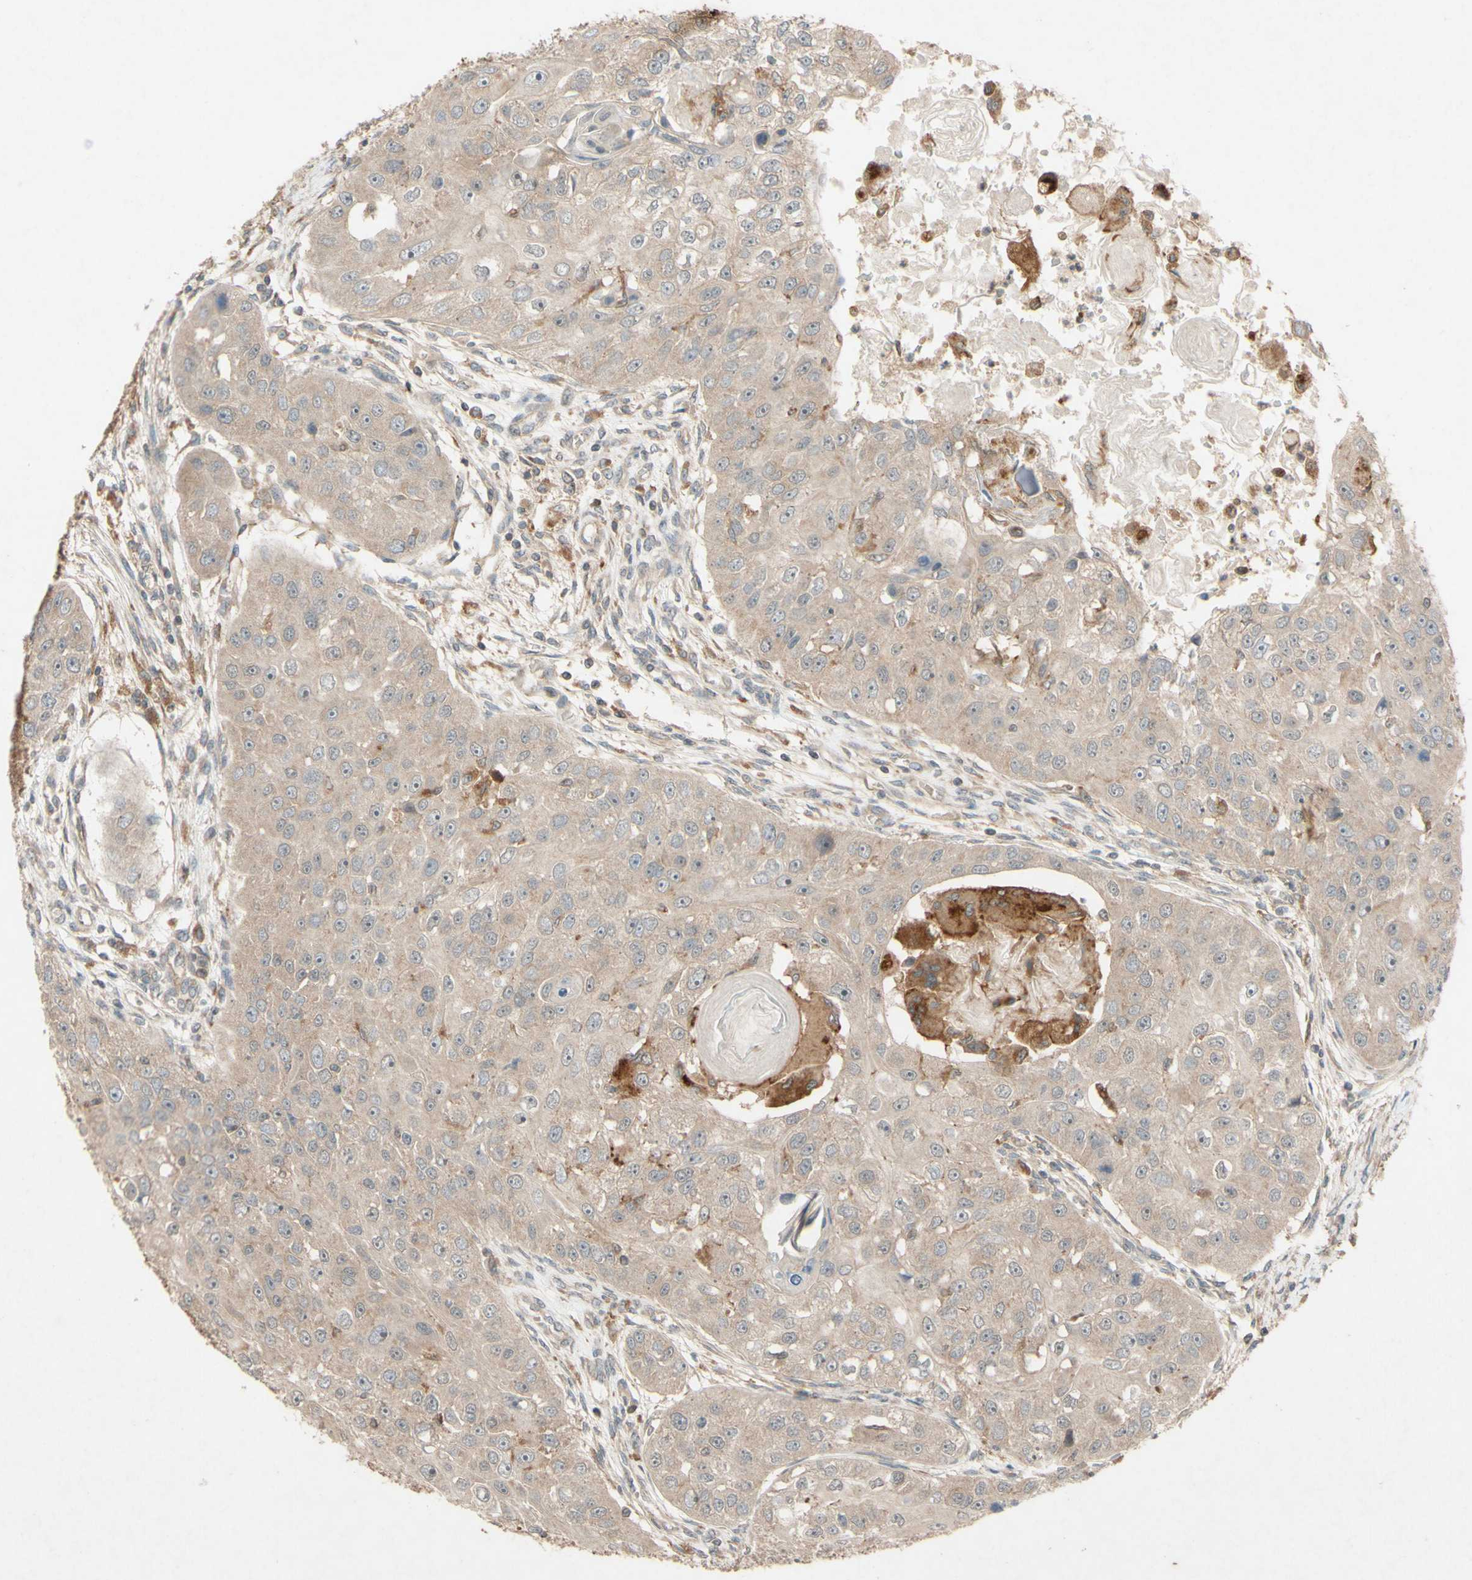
{"staining": {"intensity": "weak", "quantity": "25%-75%", "location": "cytoplasmic/membranous"}, "tissue": "head and neck cancer", "cell_type": "Tumor cells", "image_type": "cancer", "snomed": [{"axis": "morphology", "description": "Normal tissue, NOS"}, {"axis": "morphology", "description": "Squamous cell carcinoma, NOS"}, {"axis": "topography", "description": "Skeletal muscle"}, {"axis": "topography", "description": "Head-Neck"}], "caption": "Human head and neck cancer (squamous cell carcinoma) stained for a protein (brown) reveals weak cytoplasmic/membranous positive positivity in about 25%-75% of tumor cells.", "gene": "ATP6V1F", "patient": {"sex": "male", "age": 51}}